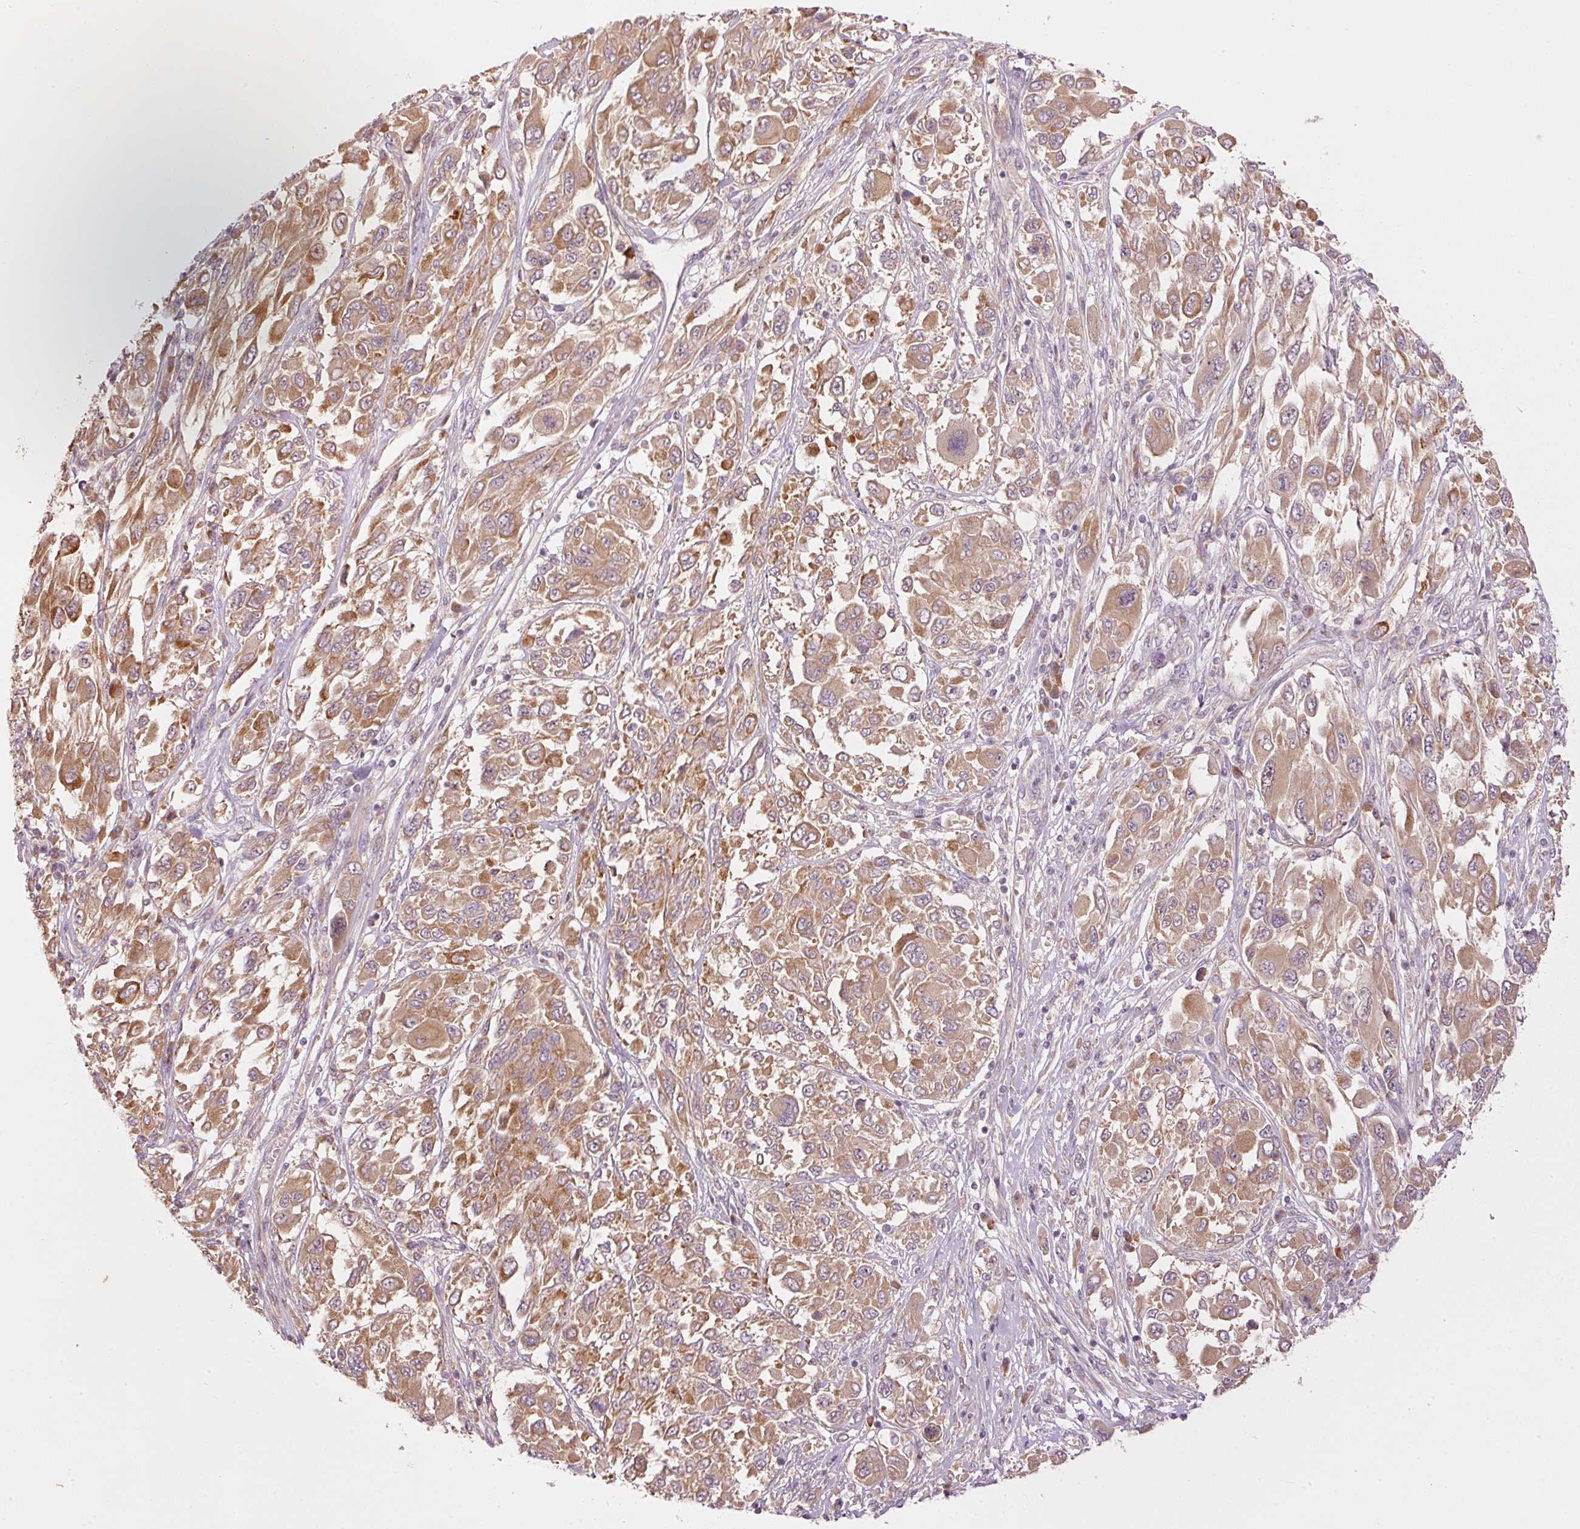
{"staining": {"intensity": "moderate", "quantity": ">75%", "location": "cytoplasmic/membranous"}, "tissue": "melanoma", "cell_type": "Tumor cells", "image_type": "cancer", "snomed": [{"axis": "morphology", "description": "Malignant melanoma, NOS"}, {"axis": "topography", "description": "Skin"}], "caption": "Immunohistochemical staining of malignant melanoma displays moderate cytoplasmic/membranous protein expression in approximately >75% of tumor cells.", "gene": "MAP10", "patient": {"sex": "female", "age": 91}}